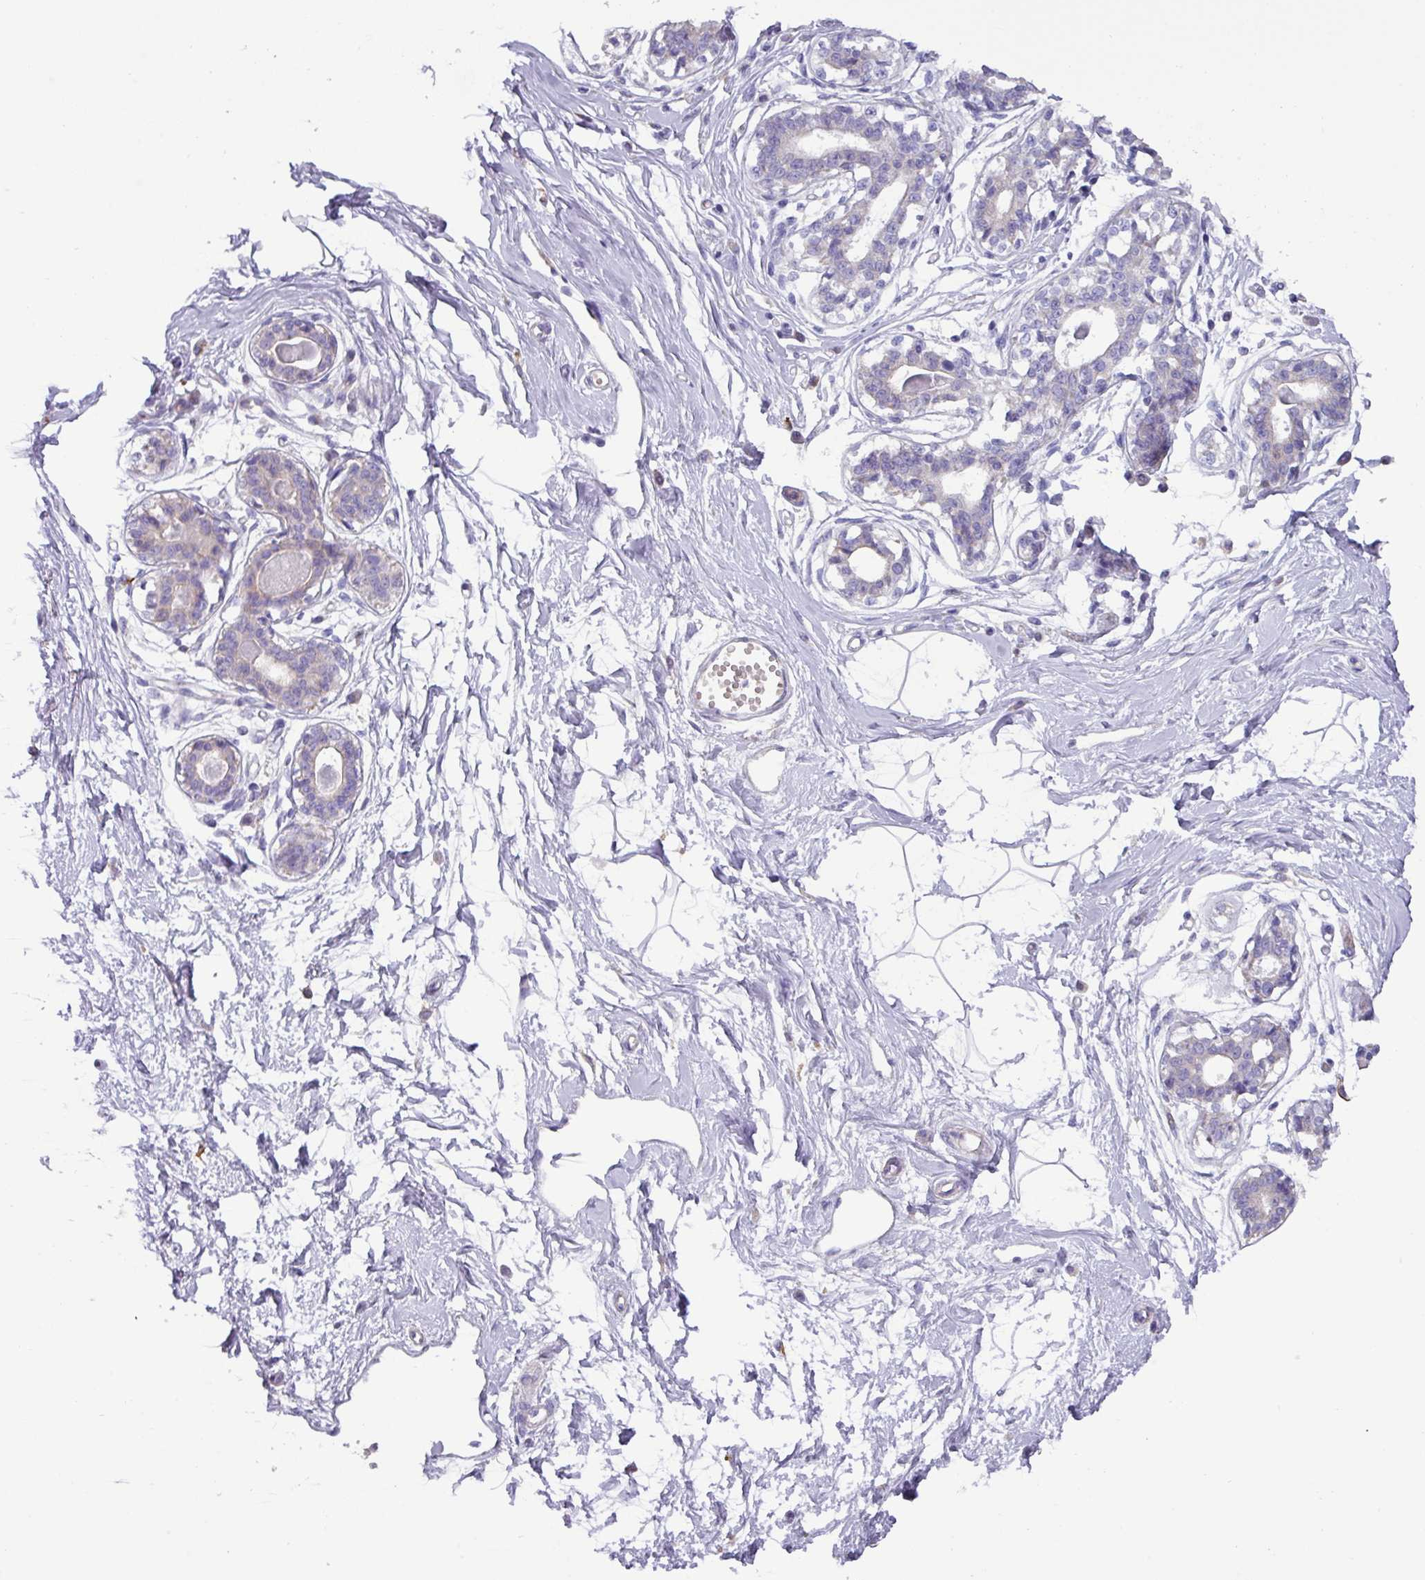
{"staining": {"intensity": "negative", "quantity": "none", "location": "none"}, "tissue": "breast", "cell_type": "Adipocytes", "image_type": "normal", "snomed": [{"axis": "morphology", "description": "Normal tissue, NOS"}, {"axis": "topography", "description": "Breast"}], "caption": "An immunohistochemistry (IHC) micrograph of benign breast is shown. There is no staining in adipocytes of breast. (DAB immunohistochemistry (IHC) with hematoxylin counter stain).", "gene": "RGS16", "patient": {"sex": "female", "age": 45}}